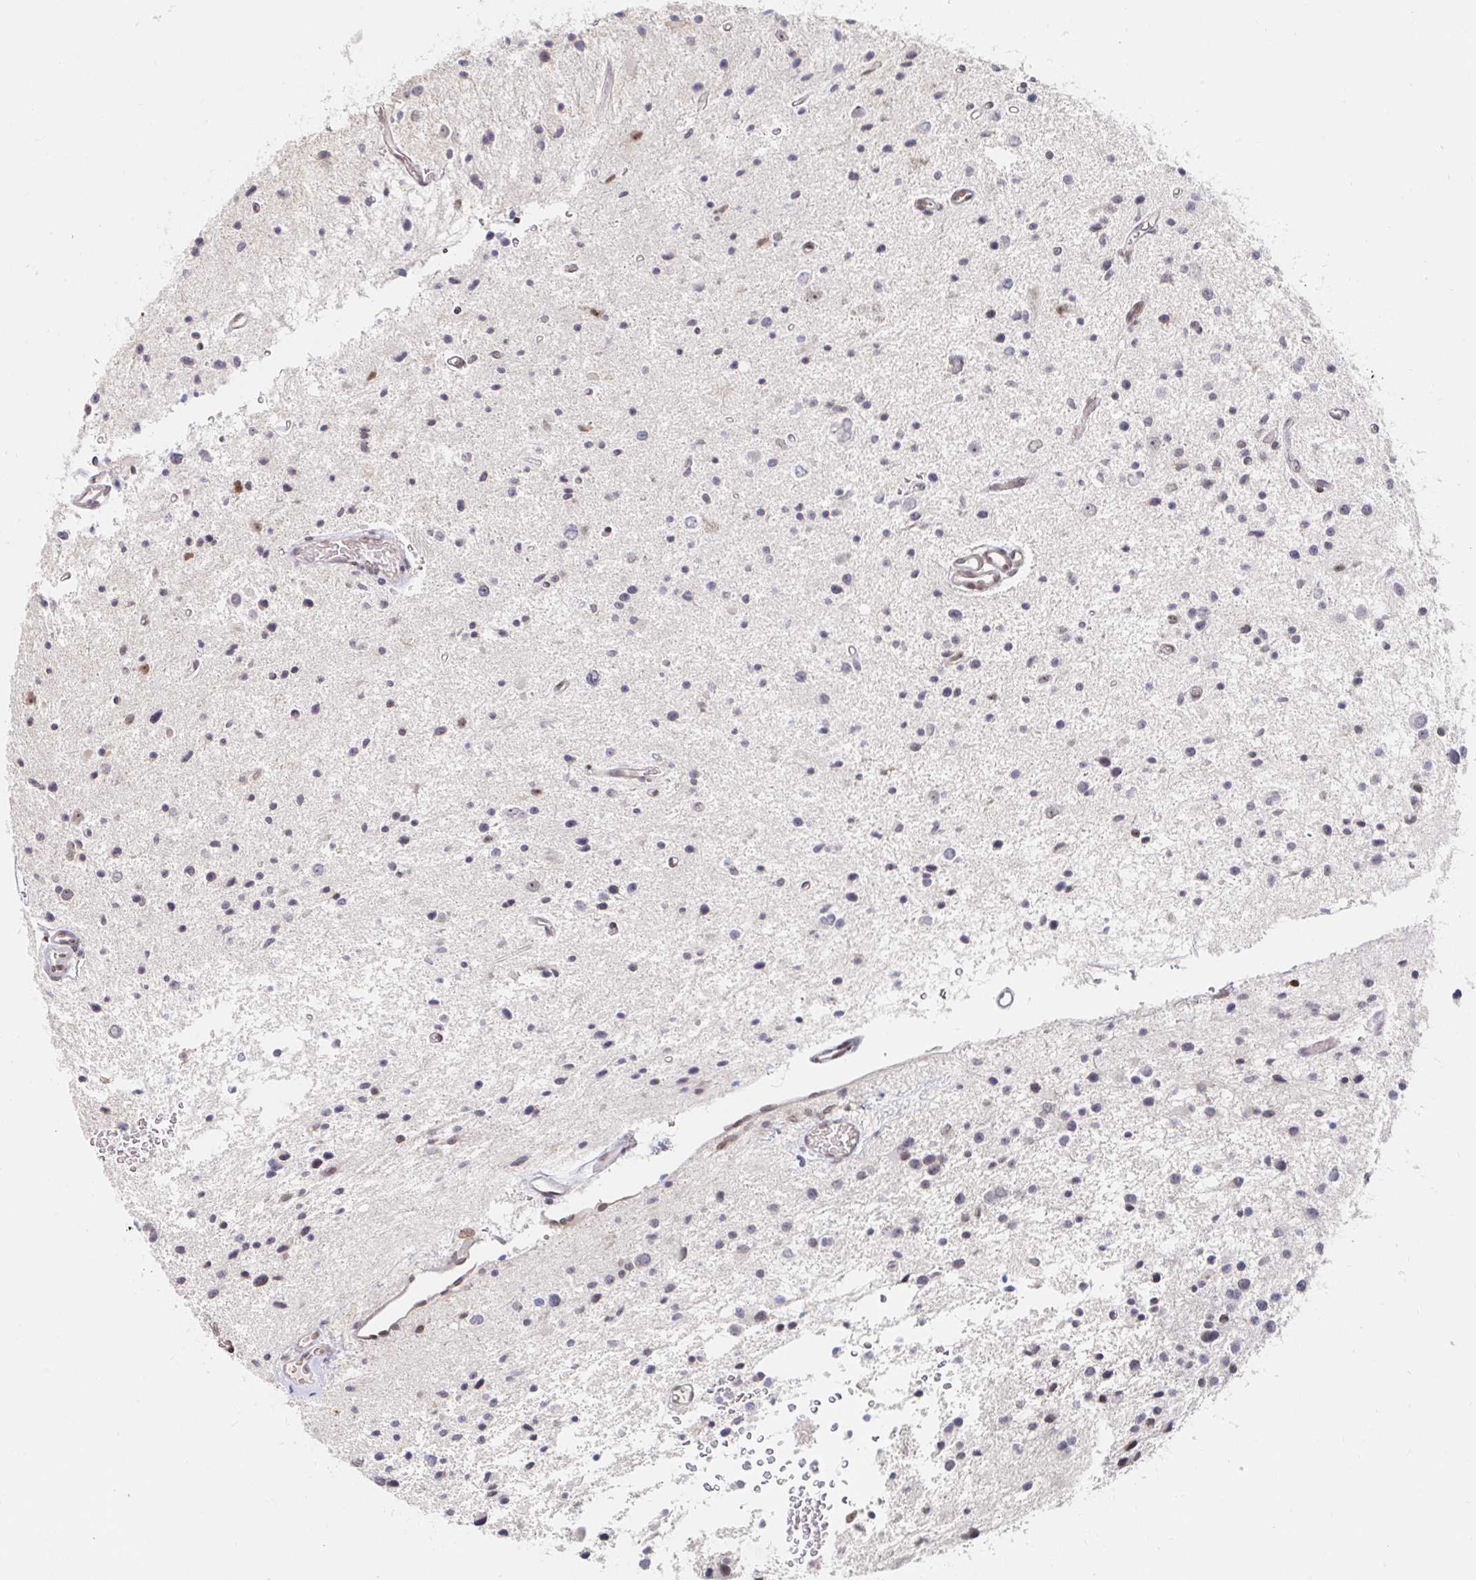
{"staining": {"intensity": "weak", "quantity": "<25%", "location": "nuclear"}, "tissue": "glioma", "cell_type": "Tumor cells", "image_type": "cancer", "snomed": [{"axis": "morphology", "description": "Glioma, malignant, Low grade"}, {"axis": "topography", "description": "Brain"}], "caption": "Tumor cells are negative for brown protein staining in glioma.", "gene": "CHD2", "patient": {"sex": "male", "age": 43}}